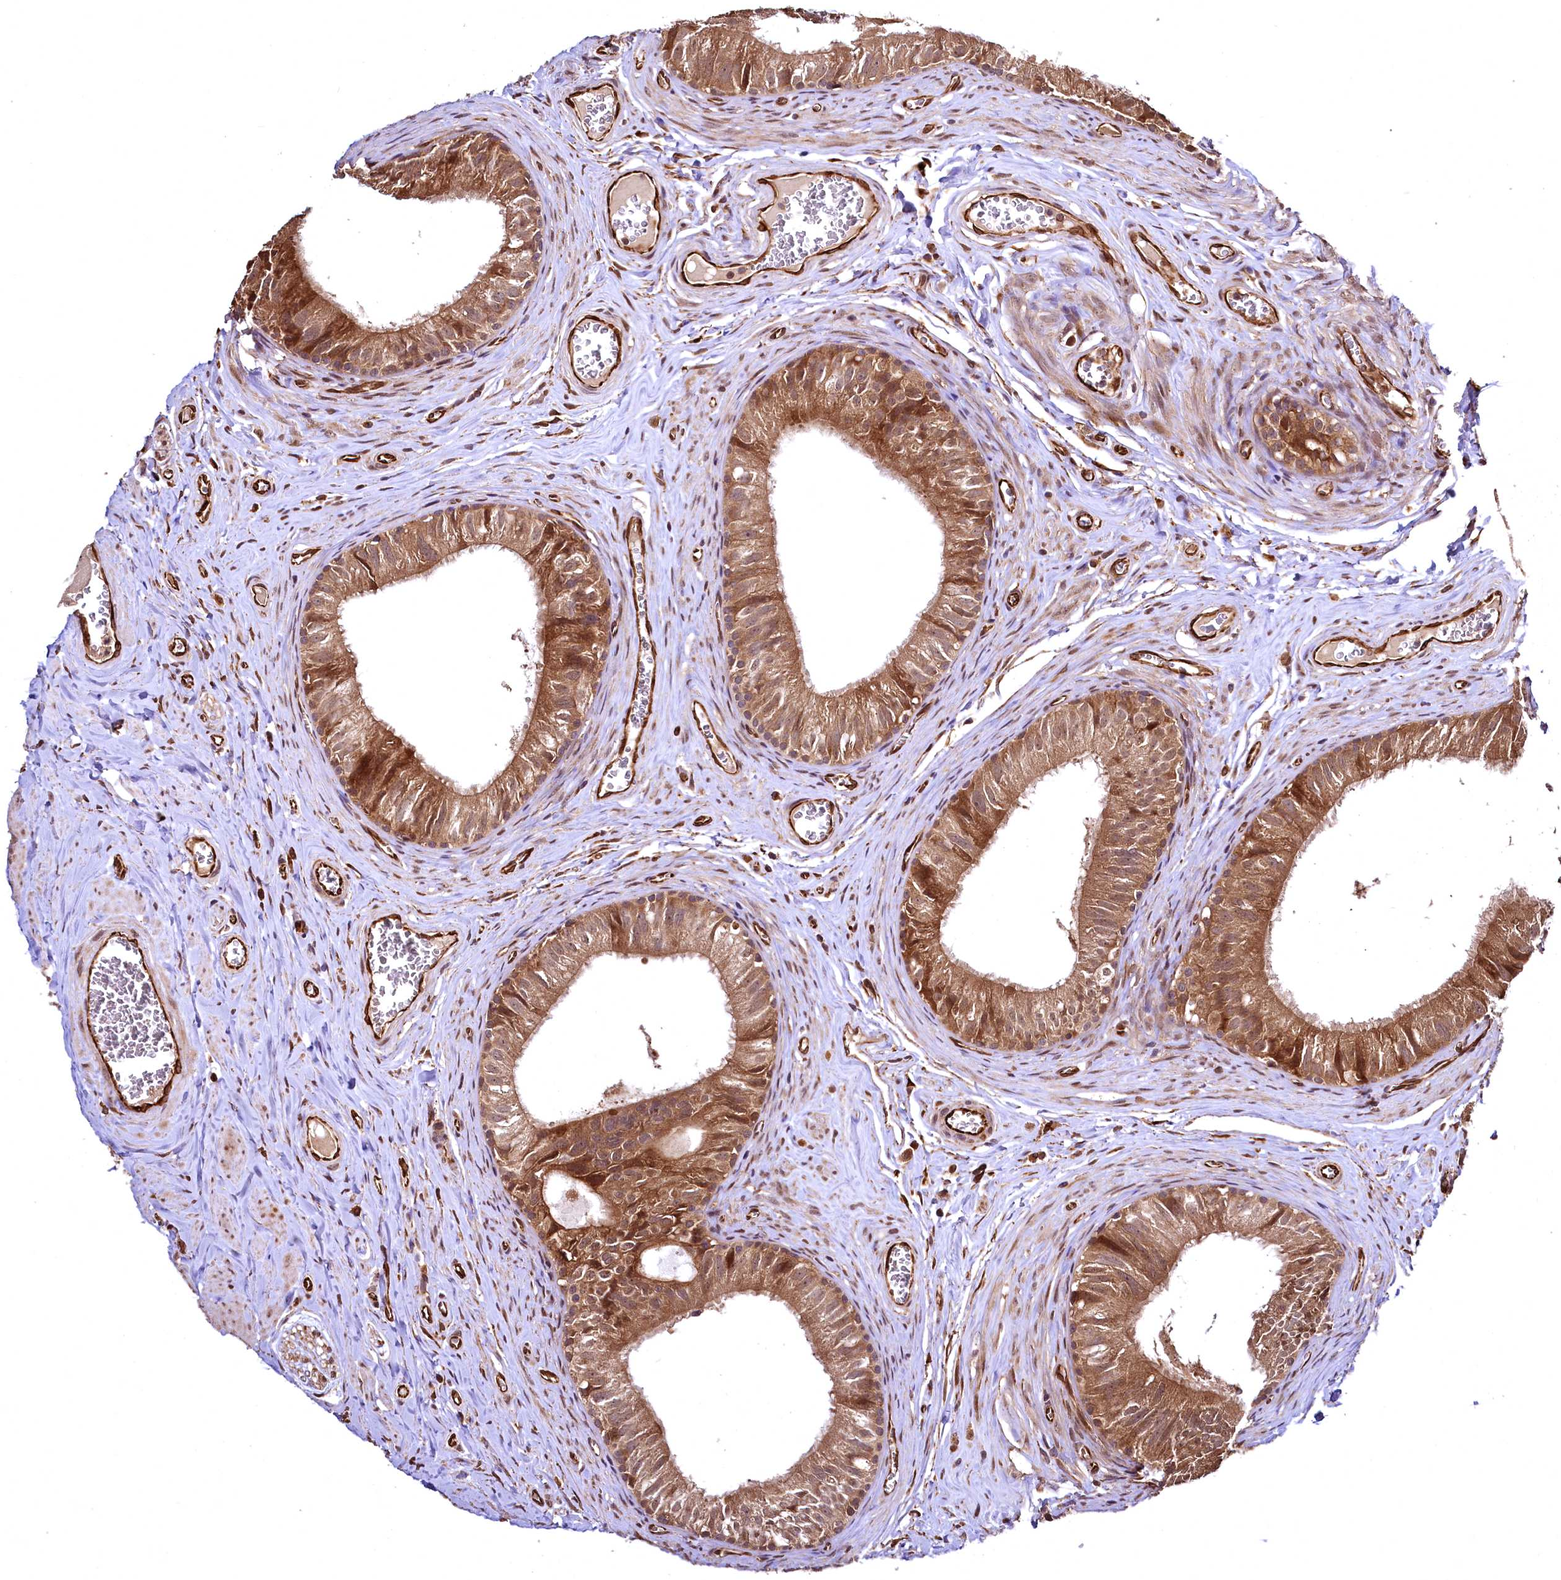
{"staining": {"intensity": "moderate", "quantity": ">75%", "location": "cytoplasmic/membranous"}, "tissue": "epididymis", "cell_type": "Glandular cells", "image_type": "normal", "snomed": [{"axis": "morphology", "description": "Normal tissue, NOS"}, {"axis": "topography", "description": "Epididymis"}], "caption": "IHC histopathology image of benign epididymis: human epididymis stained using IHC demonstrates medium levels of moderate protein expression localized specifically in the cytoplasmic/membranous of glandular cells, appearing as a cytoplasmic/membranous brown color.", "gene": "TBCEL", "patient": {"sex": "male", "age": 42}}